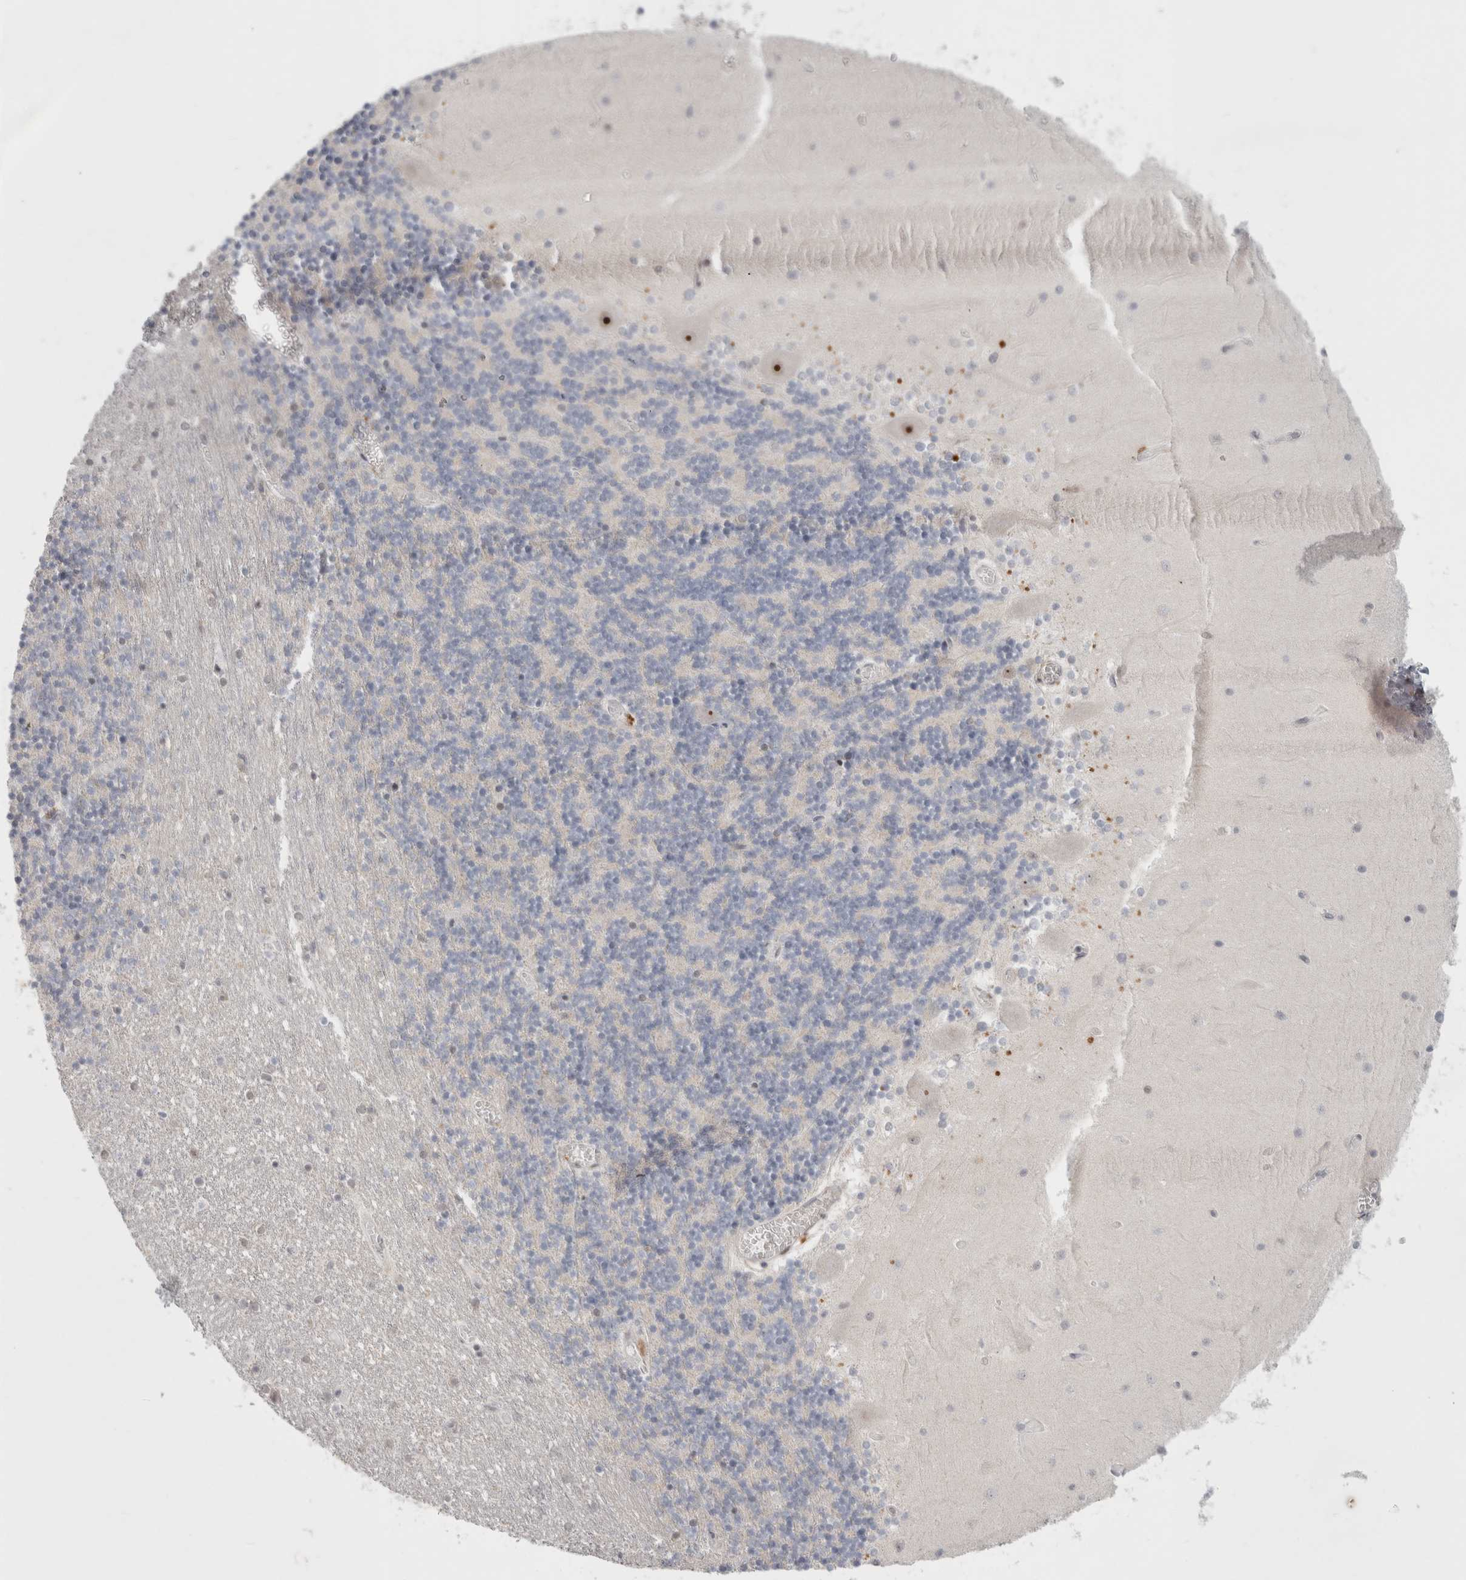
{"staining": {"intensity": "negative", "quantity": "none", "location": "none"}, "tissue": "cerebellum", "cell_type": "Cells in granular layer", "image_type": "normal", "snomed": [{"axis": "morphology", "description": "Normal tissue, NOS"}, {"axis": "topography", "description": "Cerebellum"}], "caption": "DAB immunohistochemical staining of unremarkable human cerebellum reveals no significant expression in cells in granular layer.", "gene": "SENP6", "patient": {"sex": "female", "age": 28}}